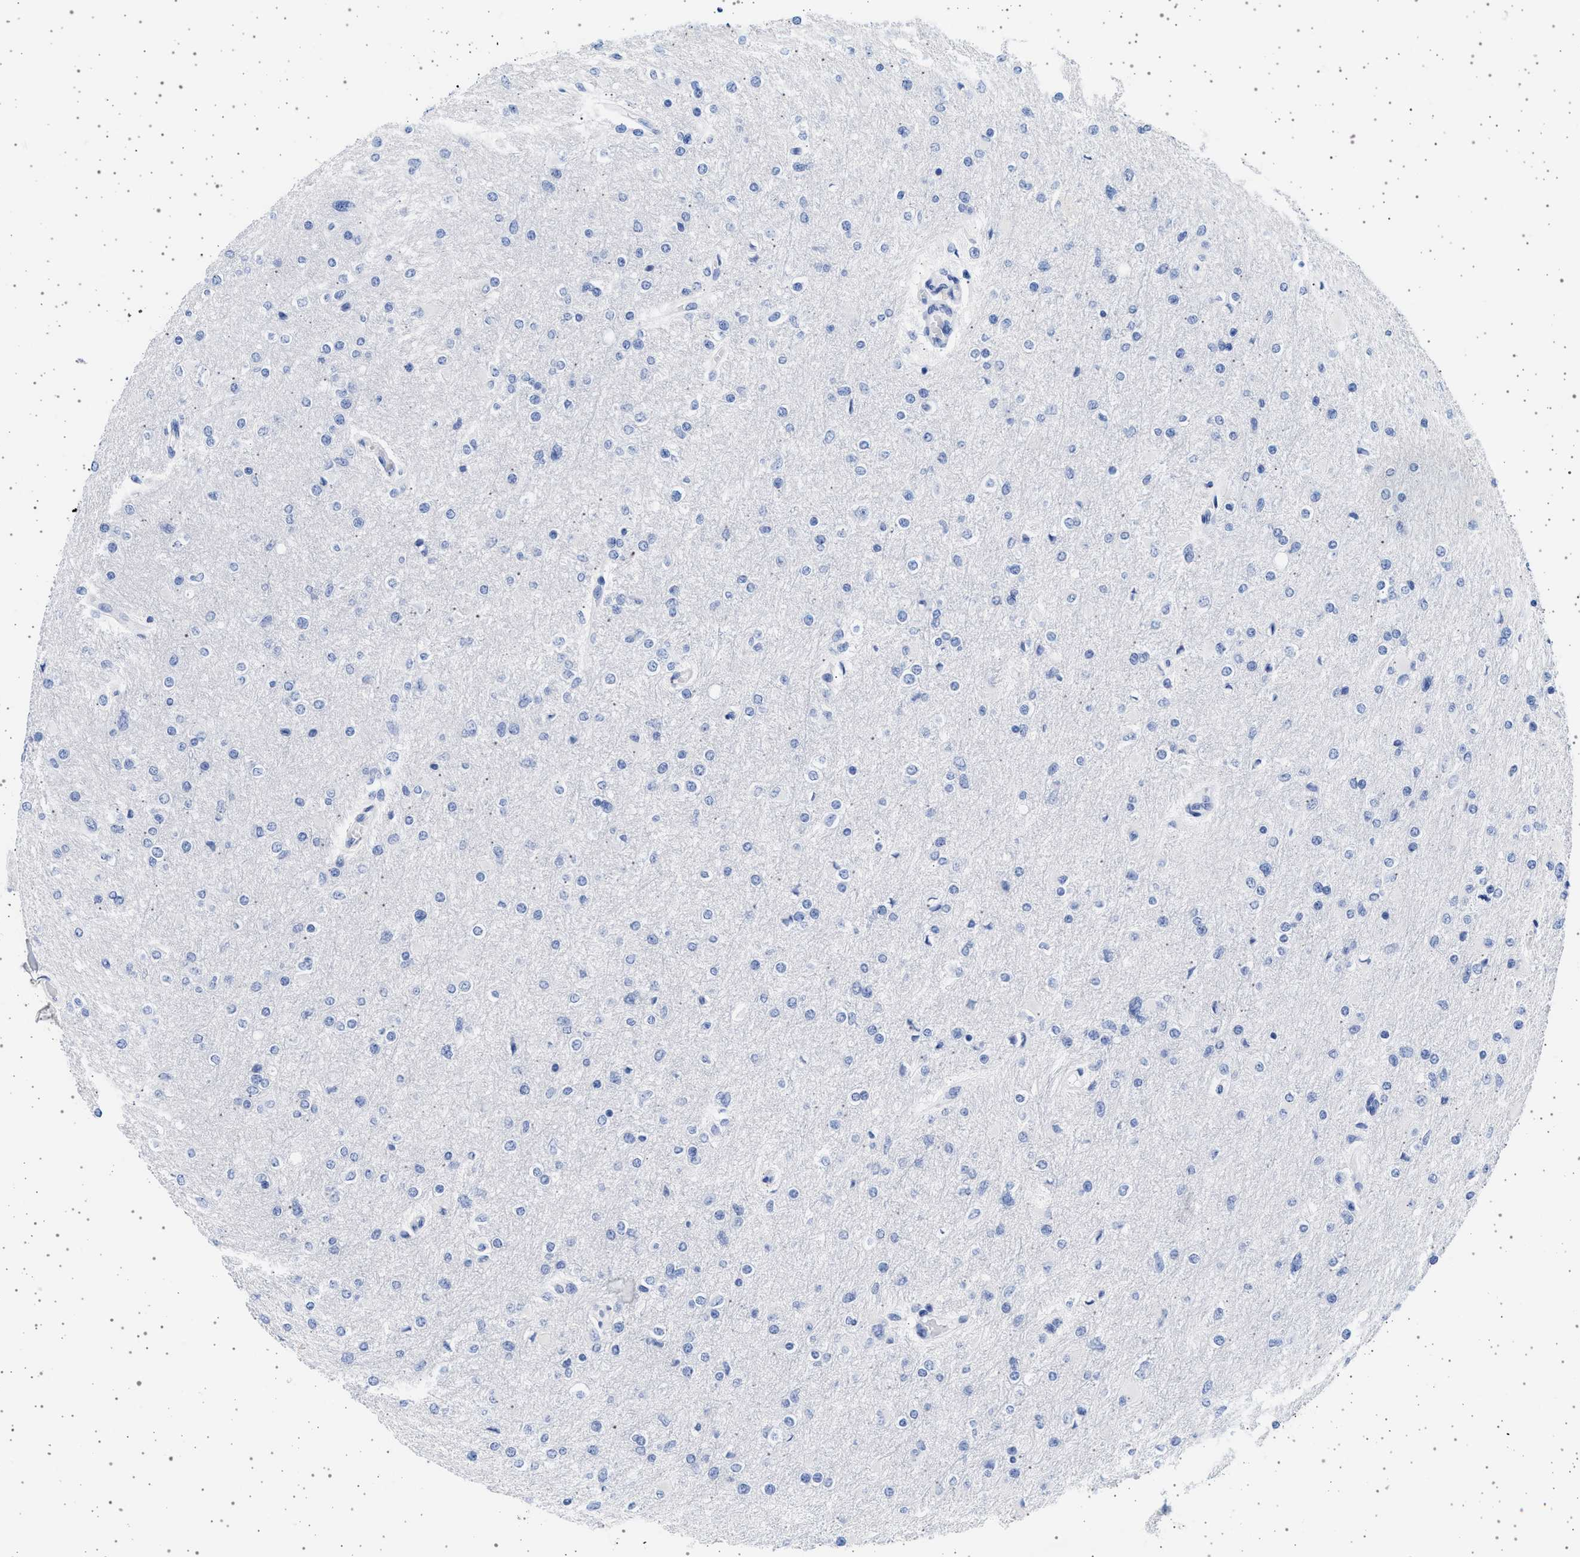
{"staining": {"intensity": "negative", "quantity": "none", "location": "none"}, "tissue": "glioma", "cell_type": "Tumor cells", "image_type": "cancer", "snomed": [{"axis": "morphology", "description": "Glioma, malignant, High grade"}, {"axis": "topography", "description": "Cerebral cortex"}], "caption": "Immunohistochemical staining of human high-grade glioma (malignant) reveals no significant staining in tumor cells.", "gene": "TRMT10B", "patient": {"sex": "female", "age": 36}}